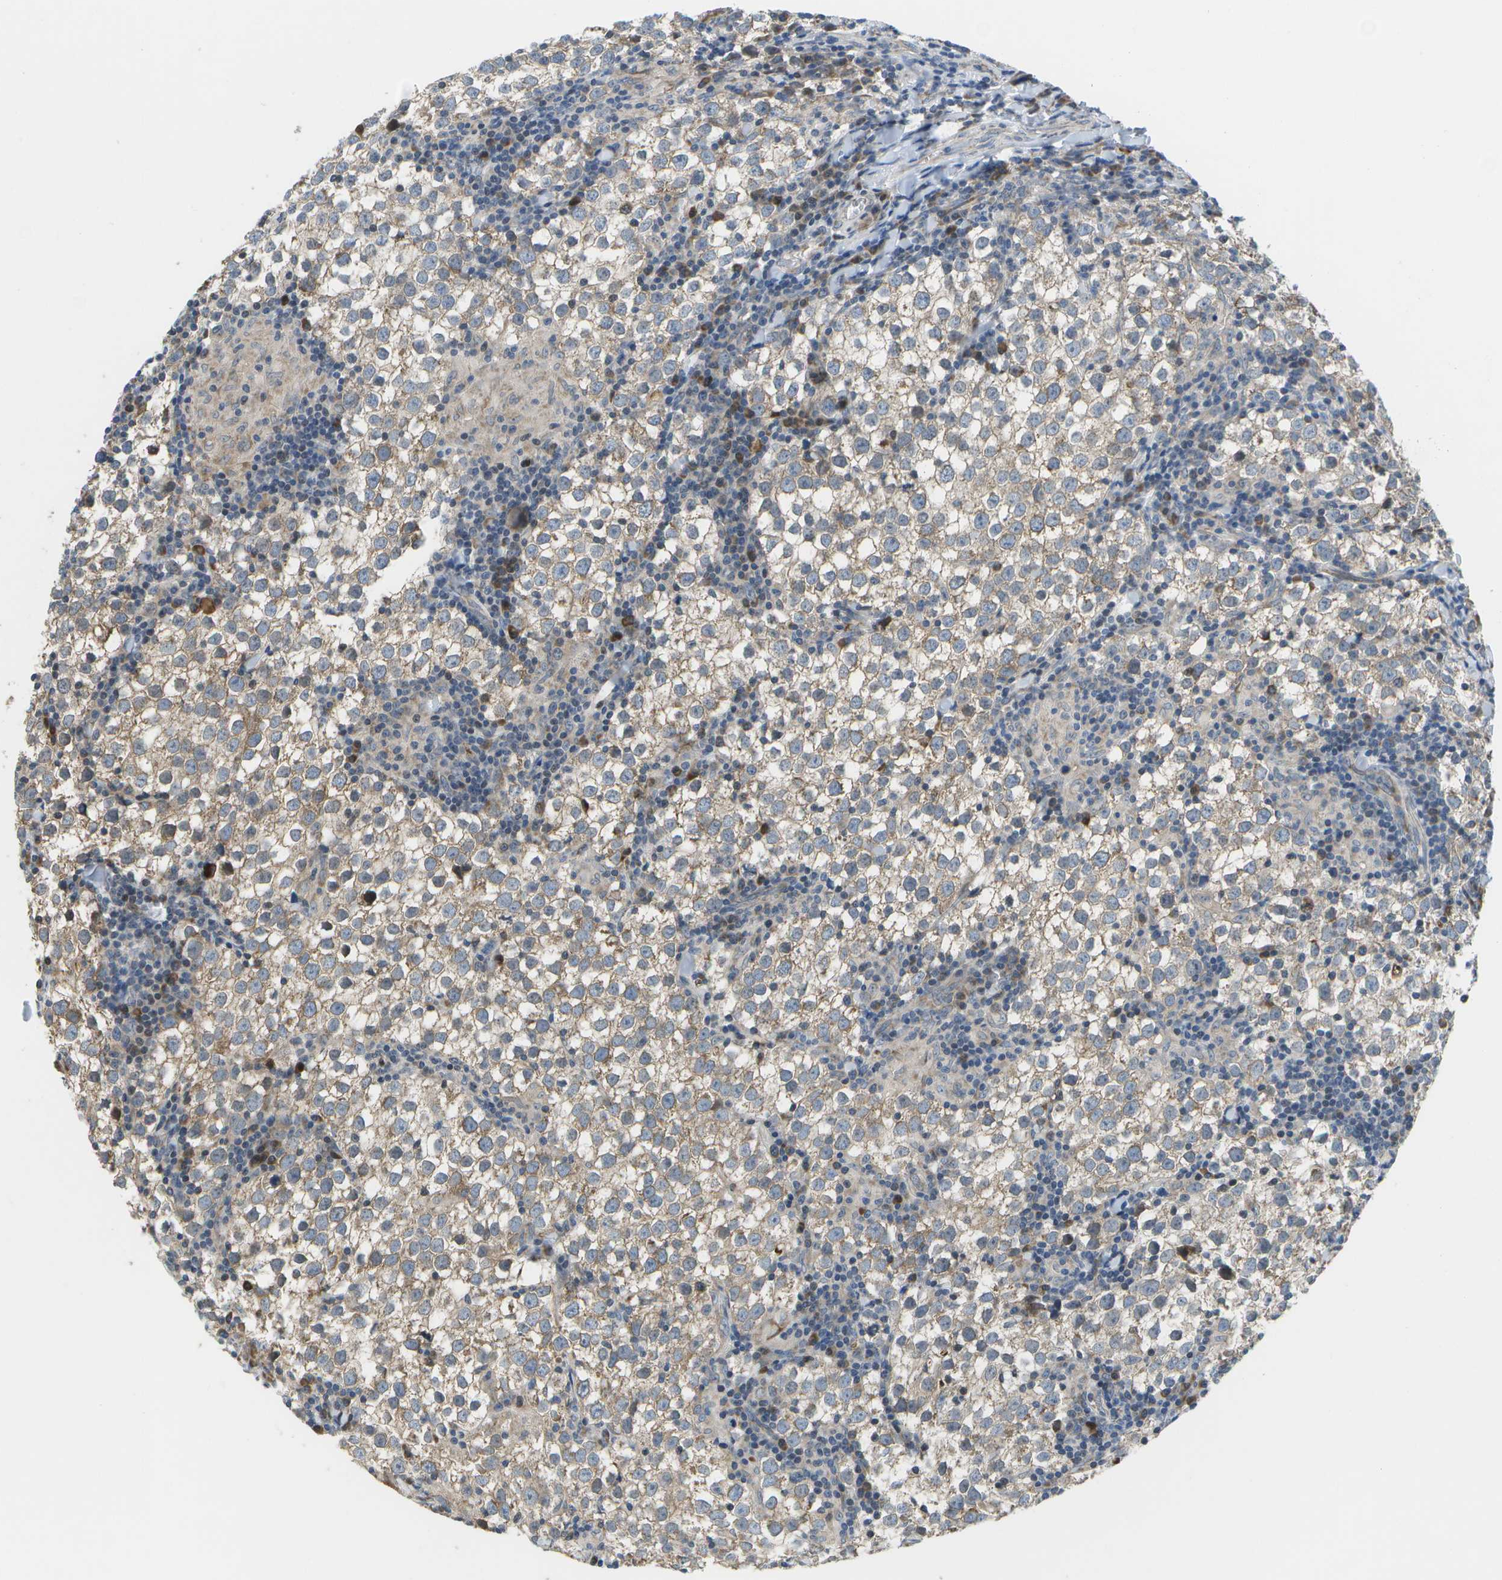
{"staining": {"intensity": "weak", "quantity": "<25%", "location": "cytoplasmic/membranous"}, "tissue": "testis cancer", "cell_type": "Tumor cells", "image_type": "cancer", "snomed": [{"axis": "morphology", "description": "Seminoma, NOS"}, {"axis": "morphology", "description": "Carcinoma, Embryonal, NOS"}, {"axis": "topography", "description": "Testis"}], "caption": "This is a image of IHC staining of testis seminoma, which shows no positivity in tumor cells.", "gene": "HADHA", "patient": {"sex": "male", "age": 36}}